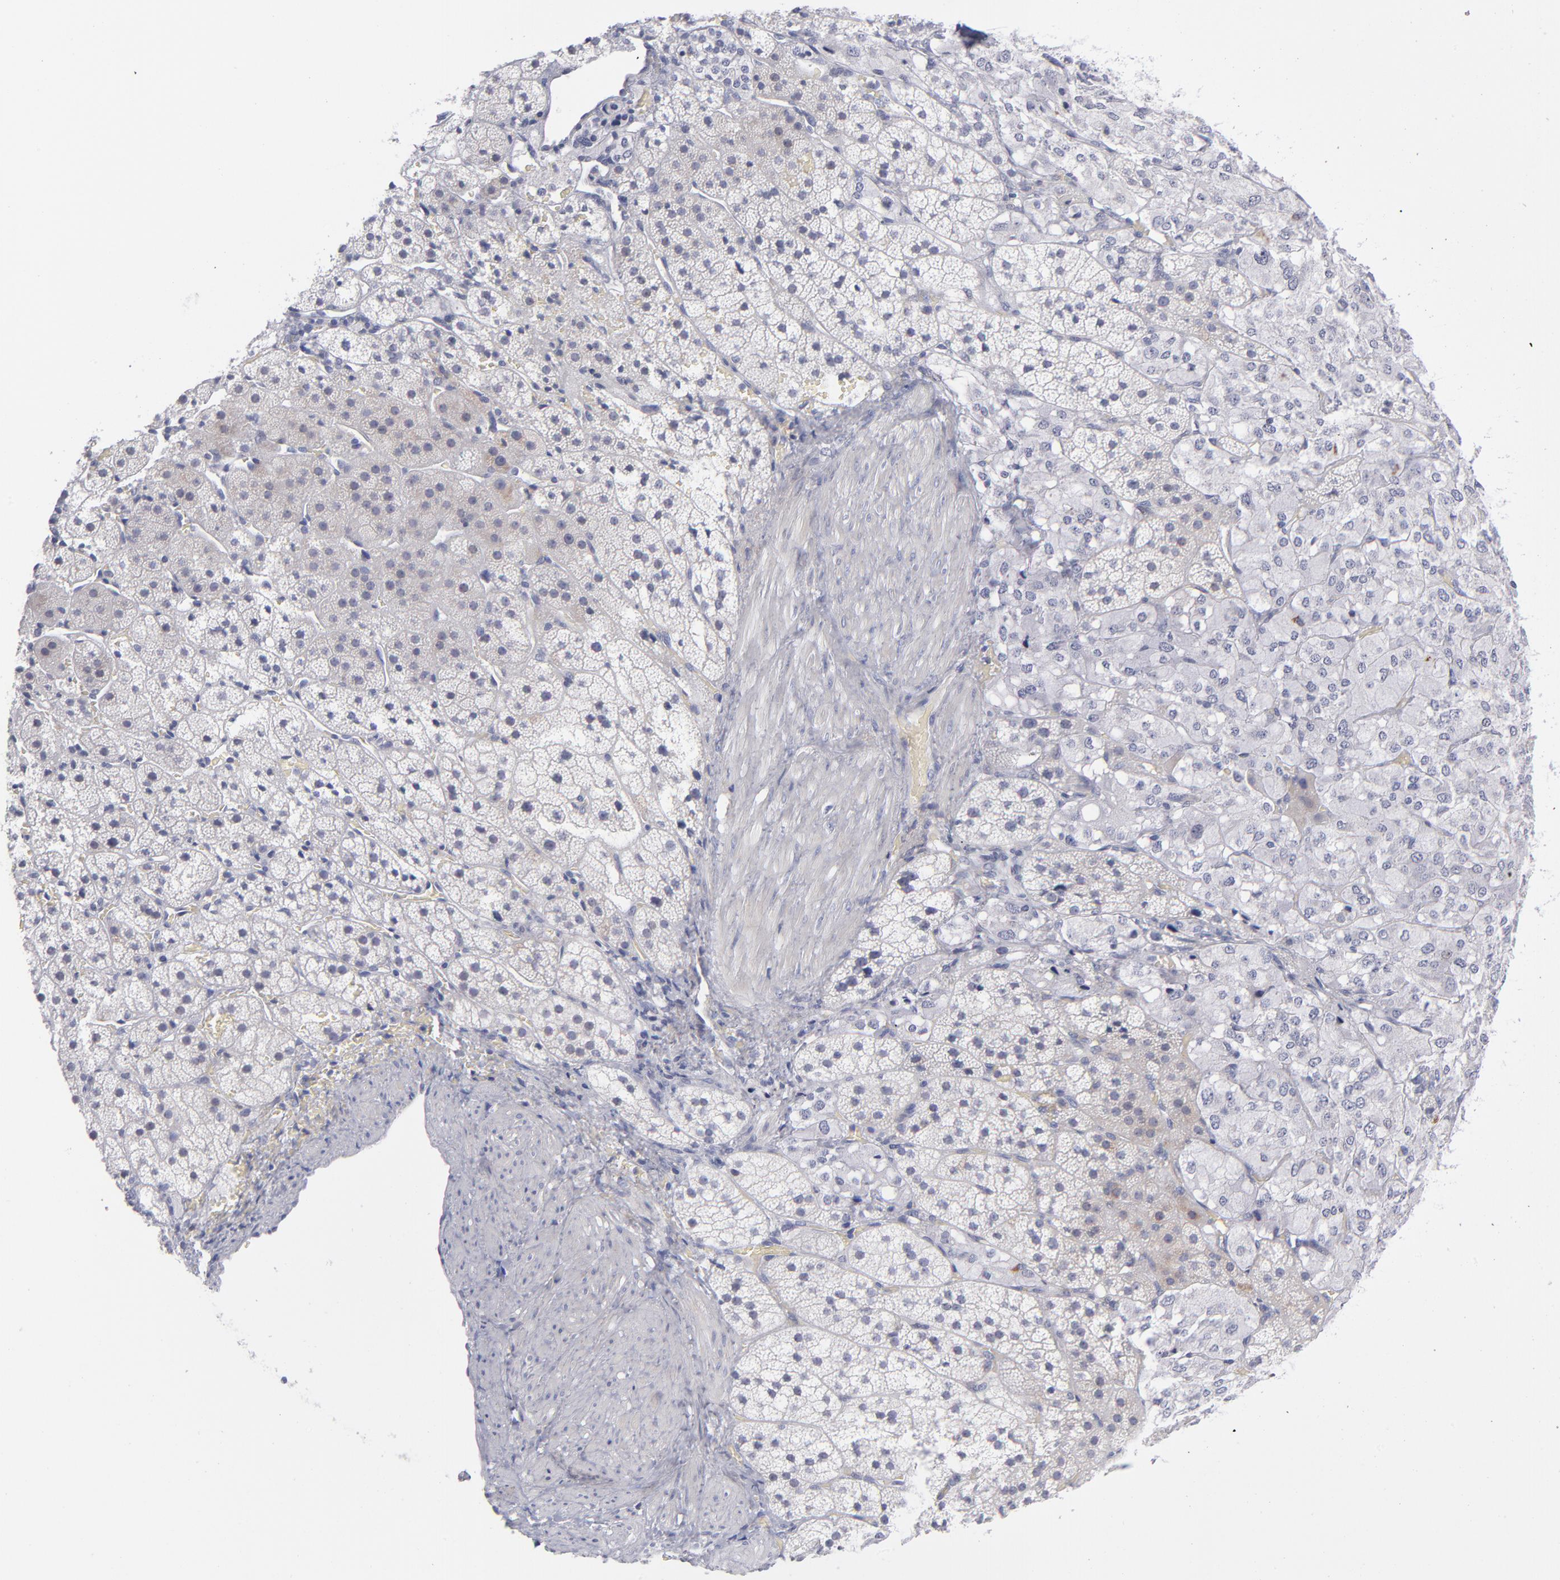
{"staining": {"intensity": "weak", "quantity": "<25%", "location": "cytoplasmic/membranous"}, "tissue": "adrenal gland", "cell_type": "Glandular cells", "image_type": "normal", "snomed": [{"axis": "morphology", "description": "Normal tissue, NOS"}, {"axis": "topography", "description": "Adrenal gland"}], "caption": "This histopathology image is of normal adrenal gland stained with immunohistochemistry (IHC) to label a protein in brown with the nuclei are counter-stained blue. There is no positivity in glandular cells. (Stains: DAB (3,3'-diaminobenzidine) immunohistochemistry (IHC) with hematoxylin counter stain, Microscopy: brightfield microscopy at high magnification).", "gene": "MTHFD2", "patient": {"sex": "female", "age": 44}}